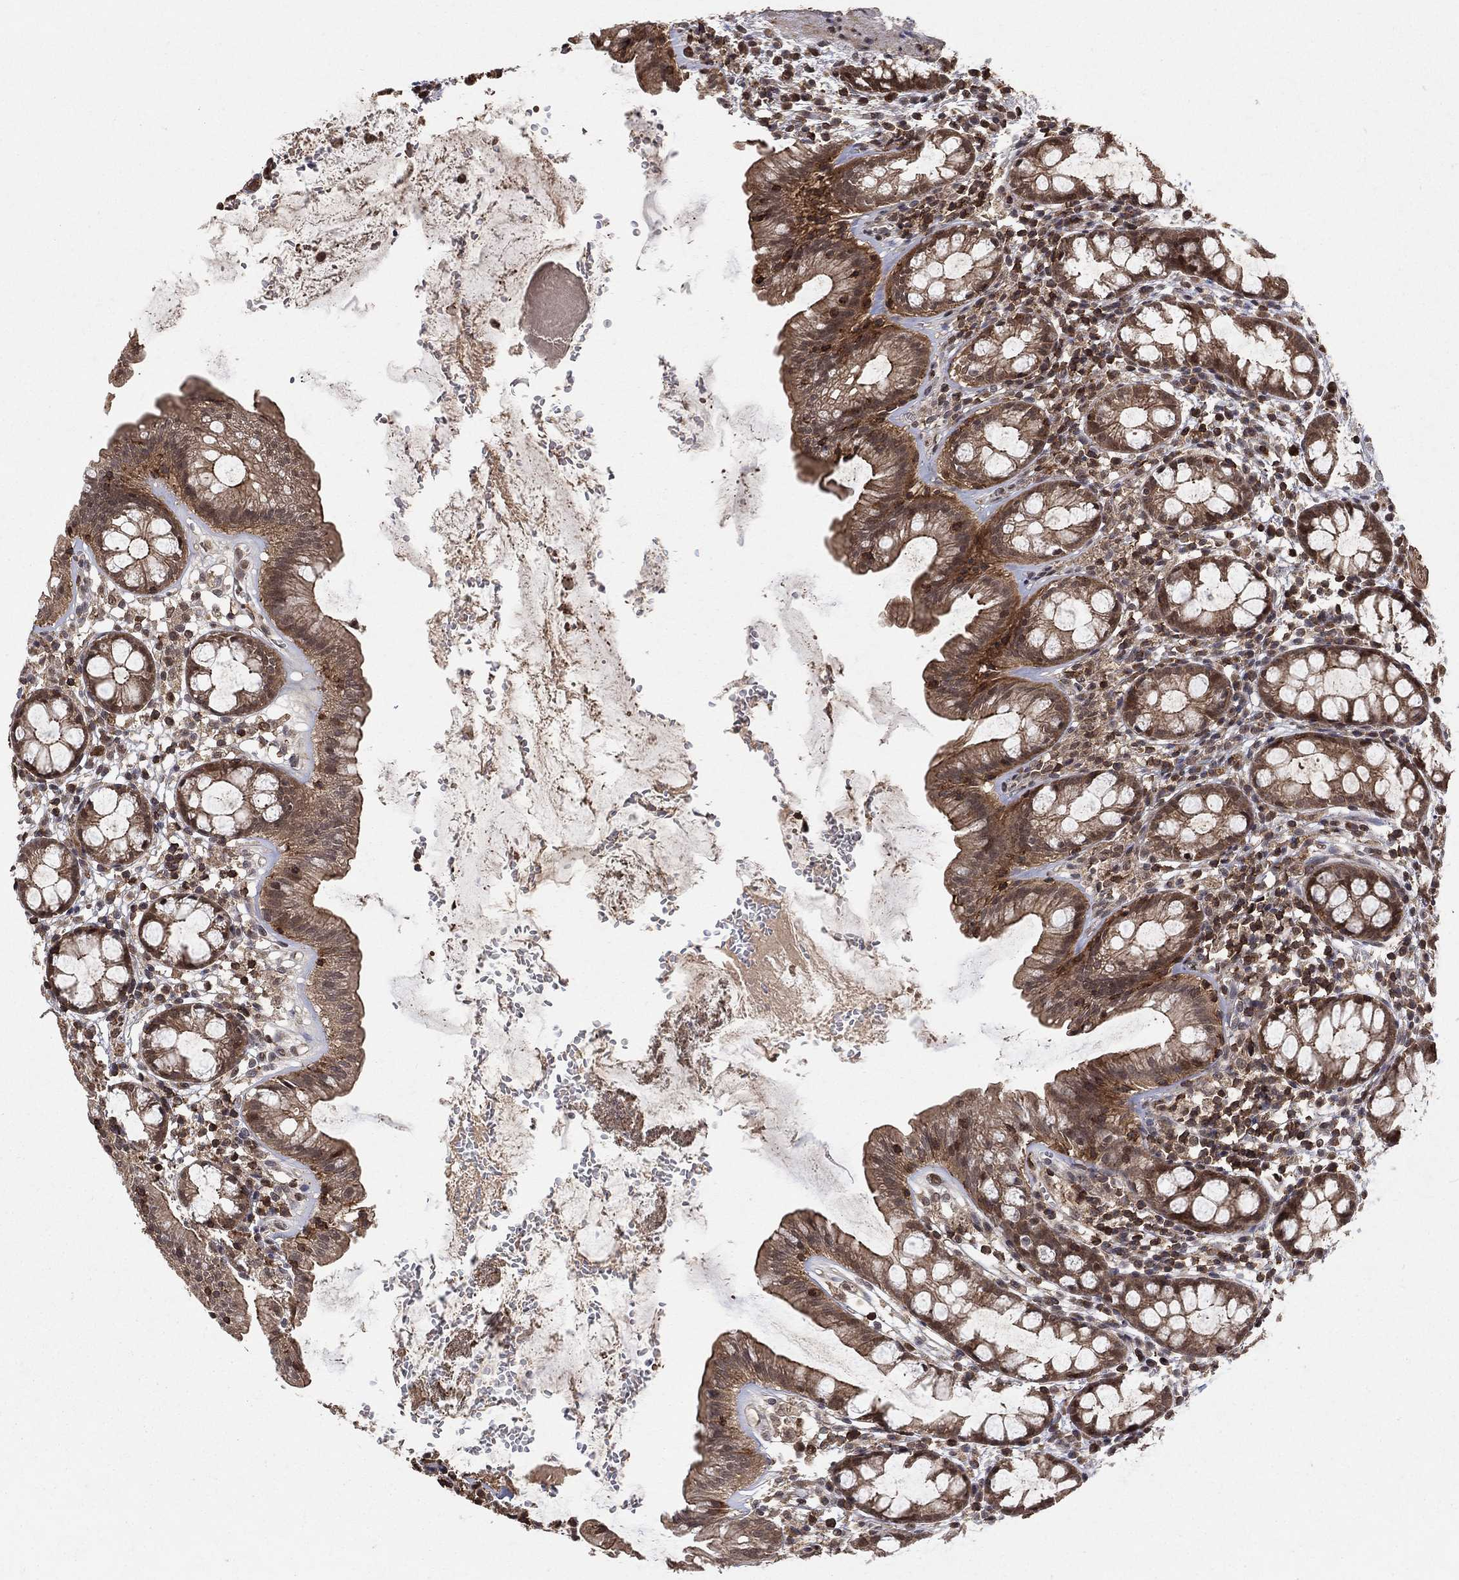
{"staining": {"intensity": "strong", "quantity": "25%-75%", "location": "cytoplasmic/membranous,nuclear"}, "tissue": "rectum", "cell_type": "Glandular cells", "image_type": "normal", "snomed": [{"axis": "morphology", "description": "Normal tissue, NOS"}, {"axis": "topography", "description": "Rectum"}], "caption": "An image showing strong cytoplasmic/membranous,nuclear staining in approximately 25%-75% of glandular cells in normal rectum, as visualized by brown immunohistochemical staining.", "gene": "CCDC66", "patient": {"sex": "male", "age": 57}}